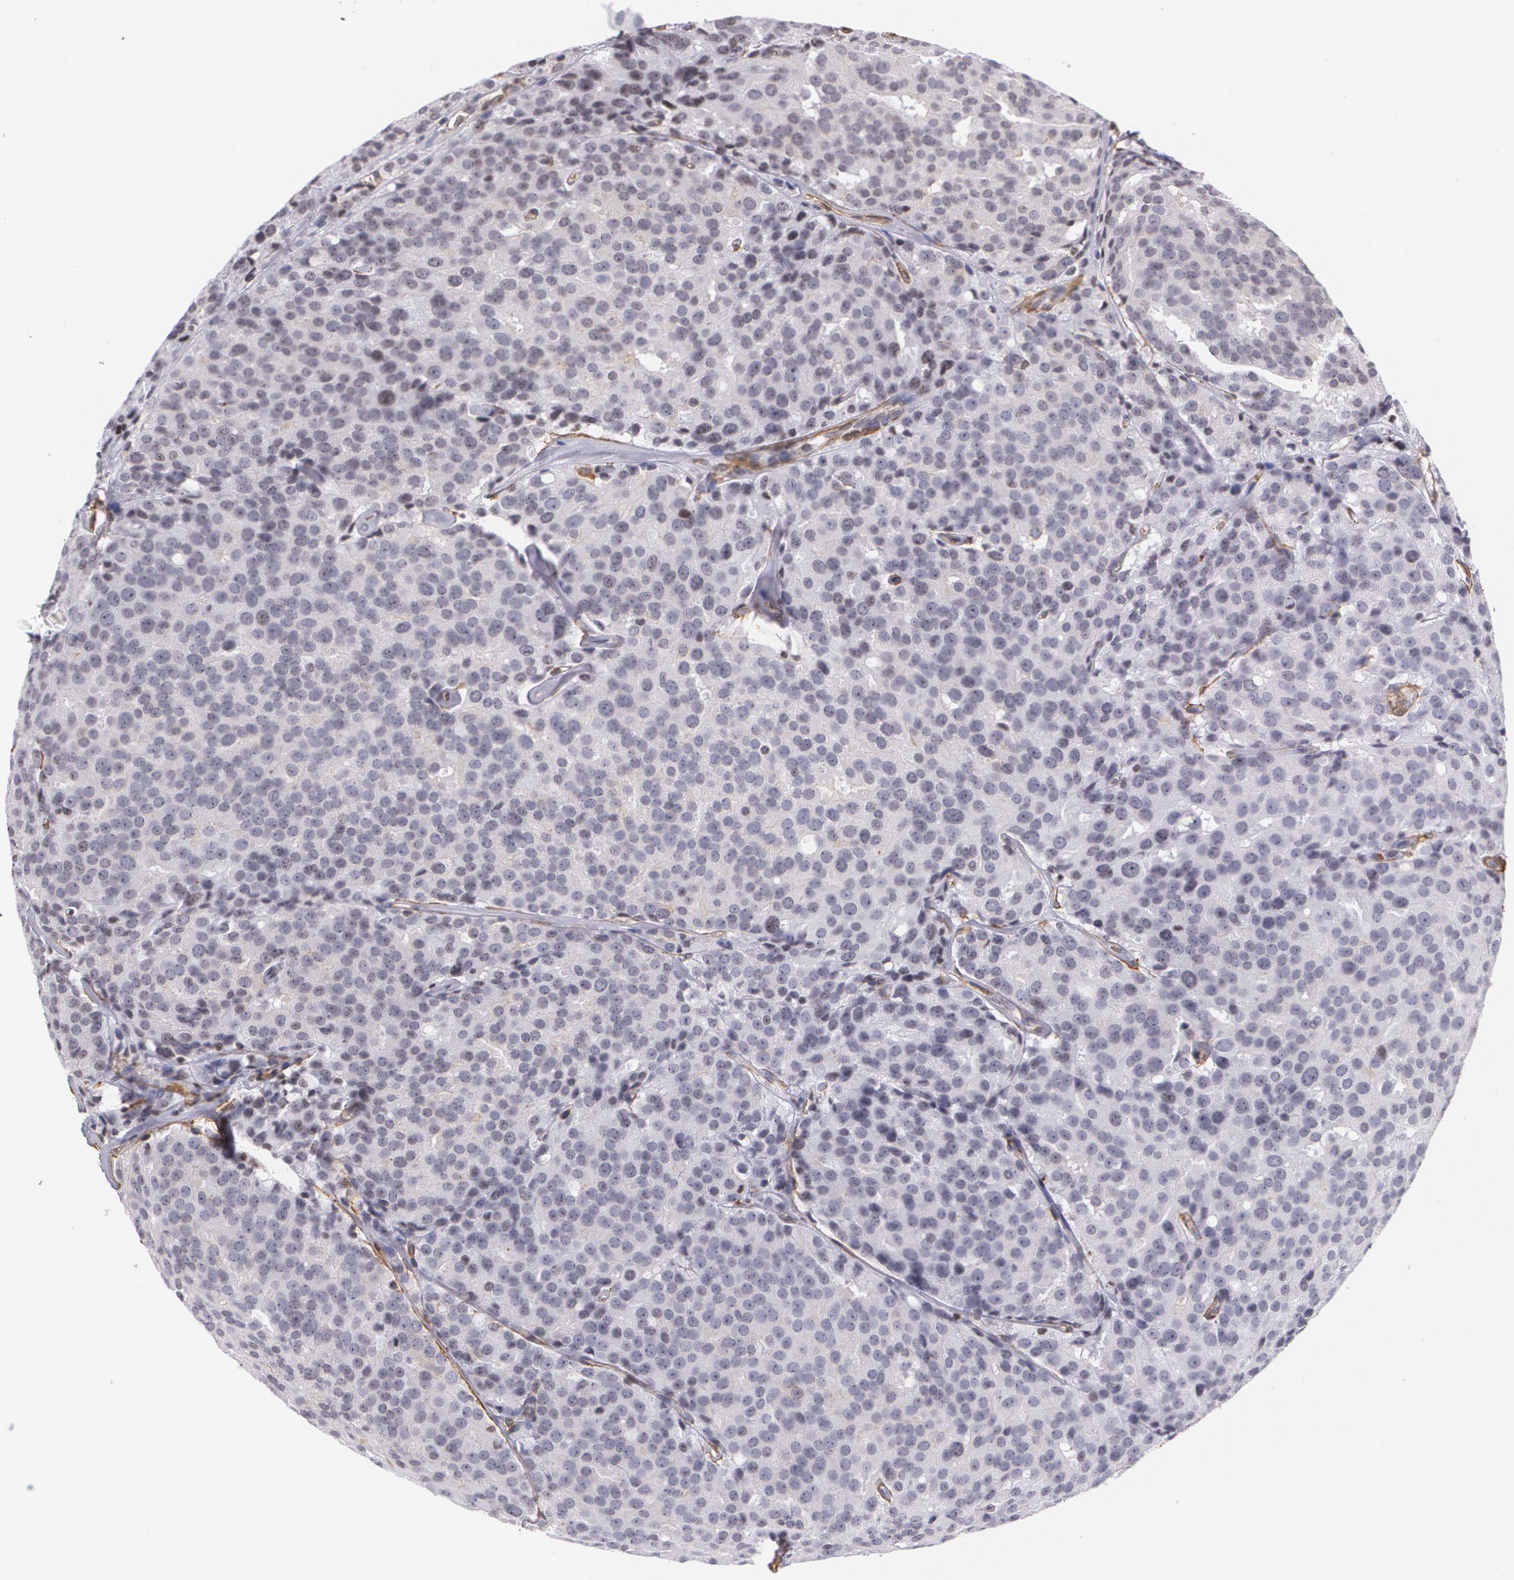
{"staining": {"intensity": "negative", "quantity": "none", "location": "none"}, "tissue": "prostate cancer", "cell_type": "Tumor cells", "image_type": "cancer", "snomed": [{"axis": "morphology", "description": "Adenocarcinoma, High grade"}, {"axis": "topography", "description": "Prostate"}], "caption": "Immunohistochemistry micrograph of prostate adenocarcinoma (high-grade) stained for a protein (brown), which shows no staining in tumor cells.", "gene": "VAMP1", "patient": {"sex": "male", "age": 64}}